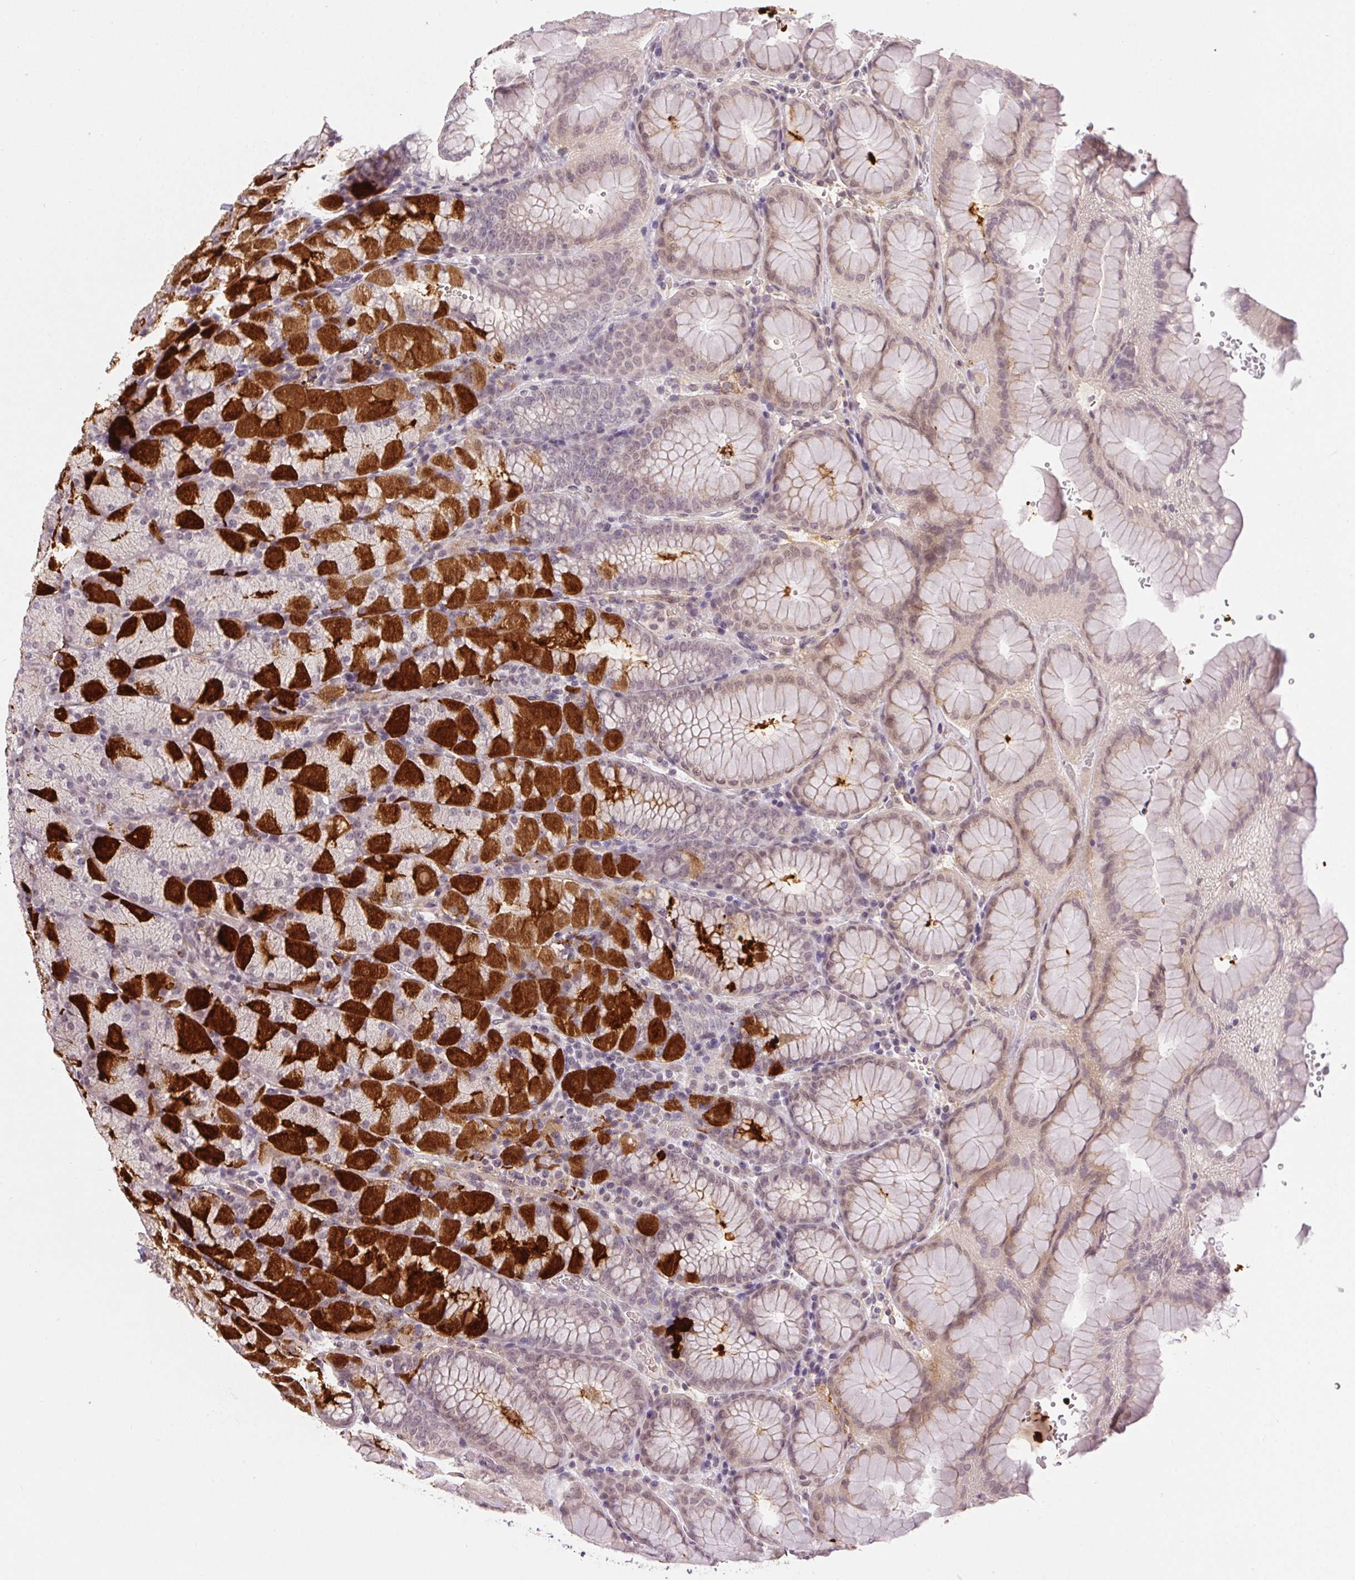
{"staining": {"intensity": "strong", "quantity": "<25%", "location": "cytoplasmic/membranous"}, "tissue": "stomach", "cell_type": "Glandular cells", "image_type": "normal", "snomed": [{"axis": "morphology", "description": "Normal tissue, NOS"}, {"axis": "topography", "description": "Stomach, upper"}, {"axis": "topography", "description": "Stomach"}], "caption": "Immunohistochemical staining of unremarkable stomach reveals strong cytoplasmic/membranous protein expression in about <25% of glandular cells.", "gene": "PPP4R4", "patient": {"sex": "male", "age": 76}}